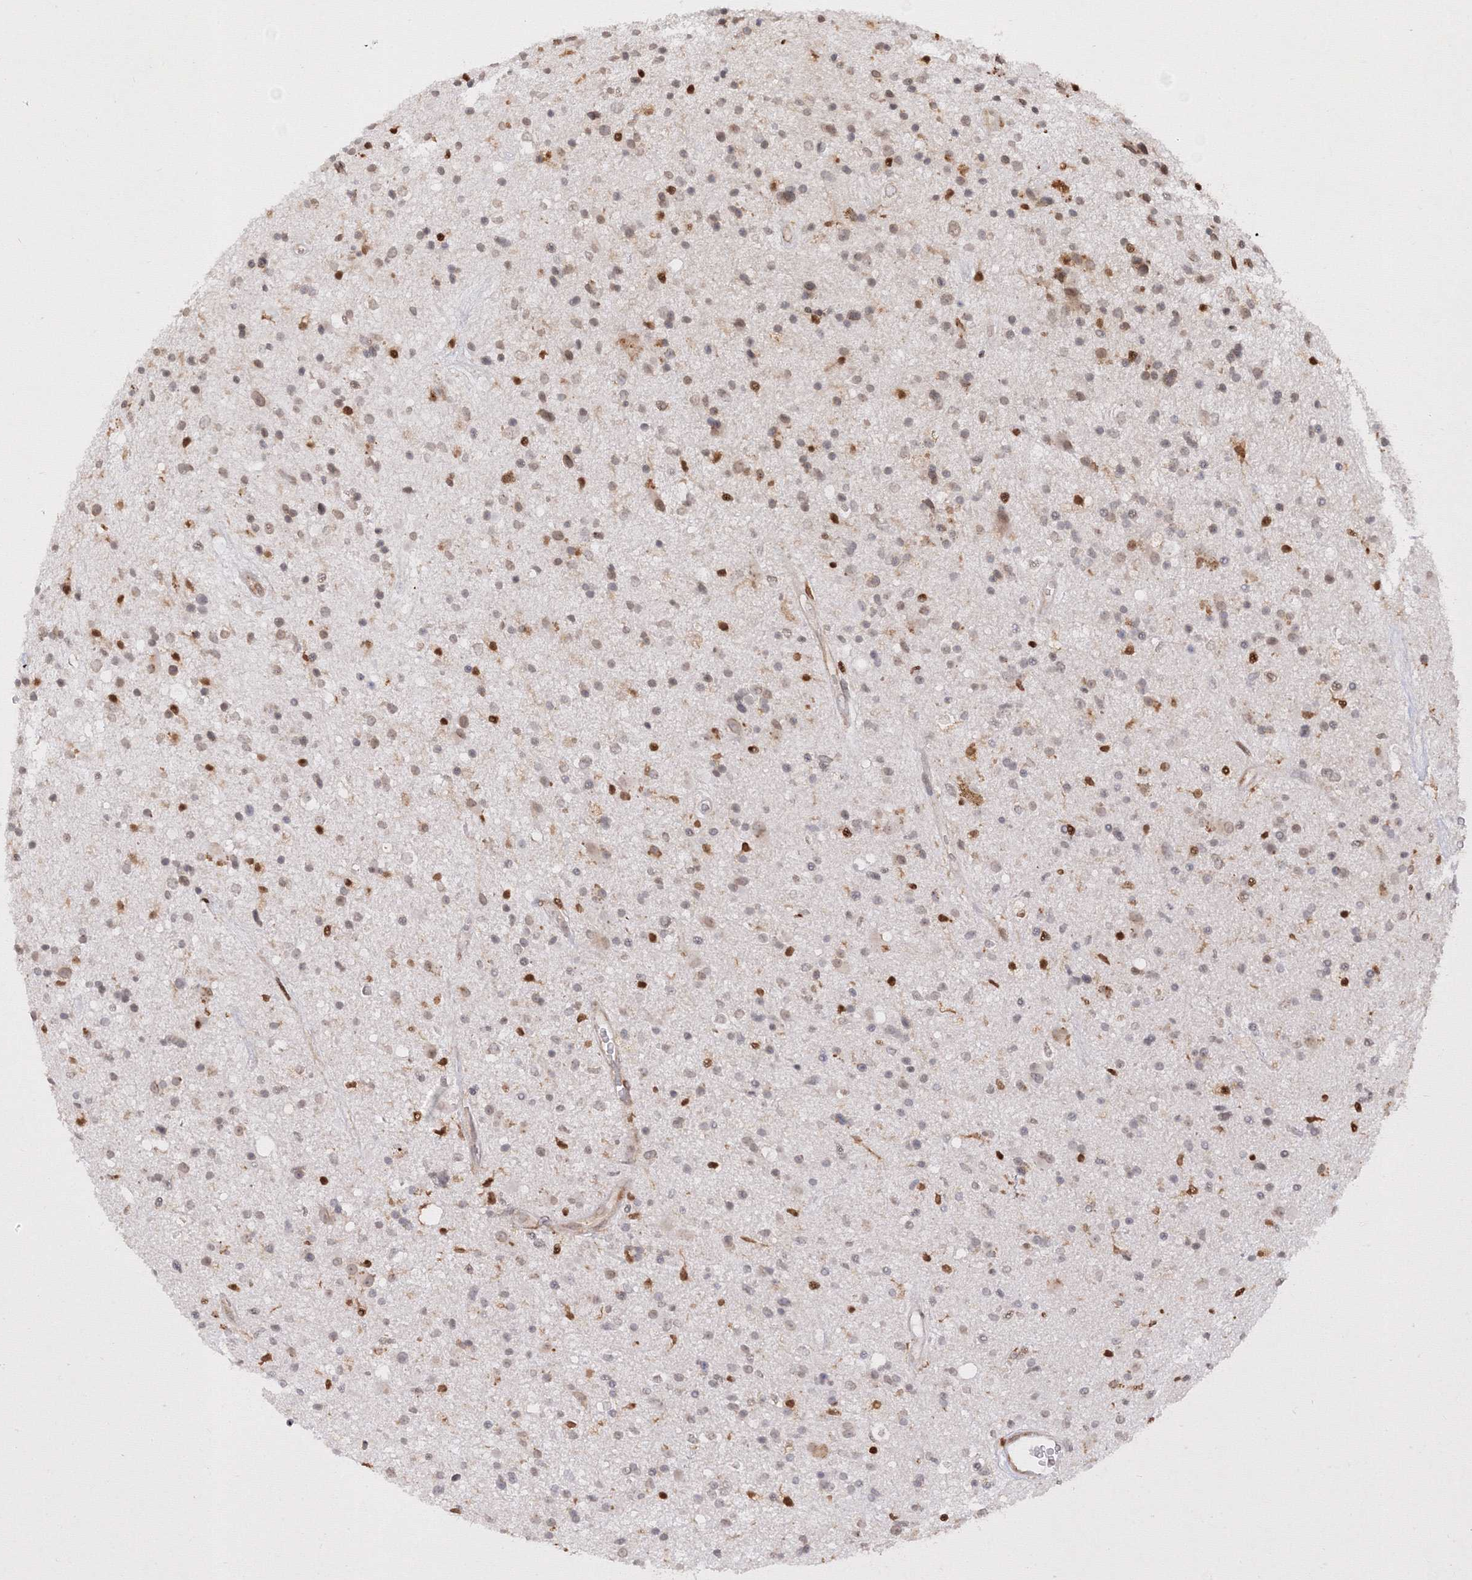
{"staining": {"intensity": "moderate", "quantity": "<25%", "location": "nuclear"}, "tissue": "glioma", "cell_type": "Tumor cells", "image_type": "cancer", "snomed": [{"axis": "morphology", "description": "Glioma, malignant, High grade"}, {"axis": "topography", "description": "Brain"}], "caption": "The micrograph demonstrates a brown stain indicating the presence of a protein in the nuclear of tumor cells in glioma. (DAB (3,3'-diaminobenzidine) IHC, brown staining for protein, blue staining for nuclei).", "gene": "TMEM50B", "patient": {"sex": "male", "age": 33}}